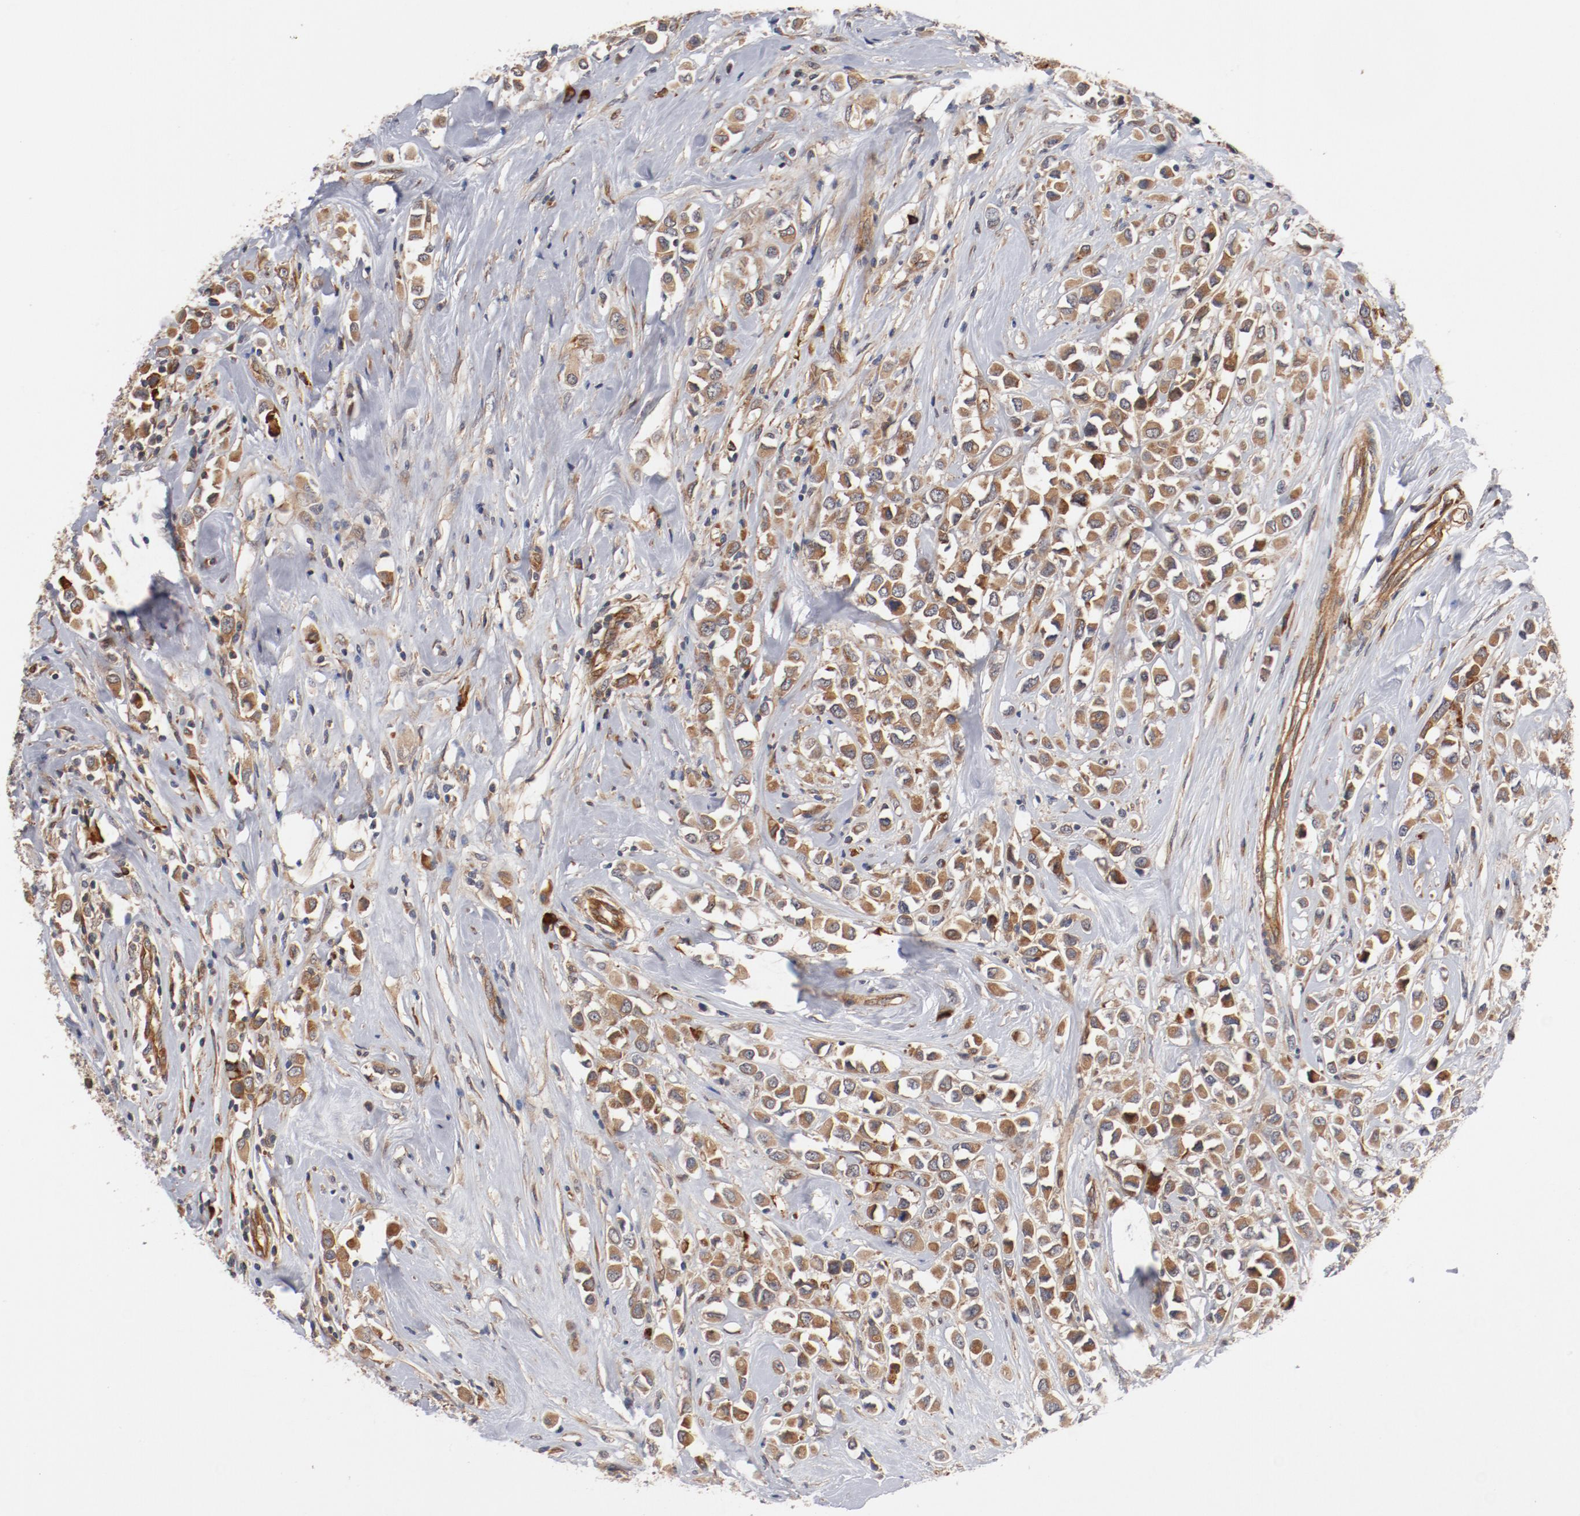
{"staining": {"intensity": "moderate", "quantity": ">75%", "location": "cytoplasmic/membranous"}, "tissue": "breast cancer", "cell_type": "Tumor cells", "image_type": "cancer", "snomed": [{"axis": "morphology", "description": "Duct carcinoma"}, {"axis": "topography", "description": "Breast"}], "caption": "This is a photomicrograph of IHC staining of invasive ductal carcinoma (breast), which shows moderate staining in the cytoplasmic/membranous of tumor cells.", "gene": "PITPNM2", "patient": {"sex": "female", "age": 61}}